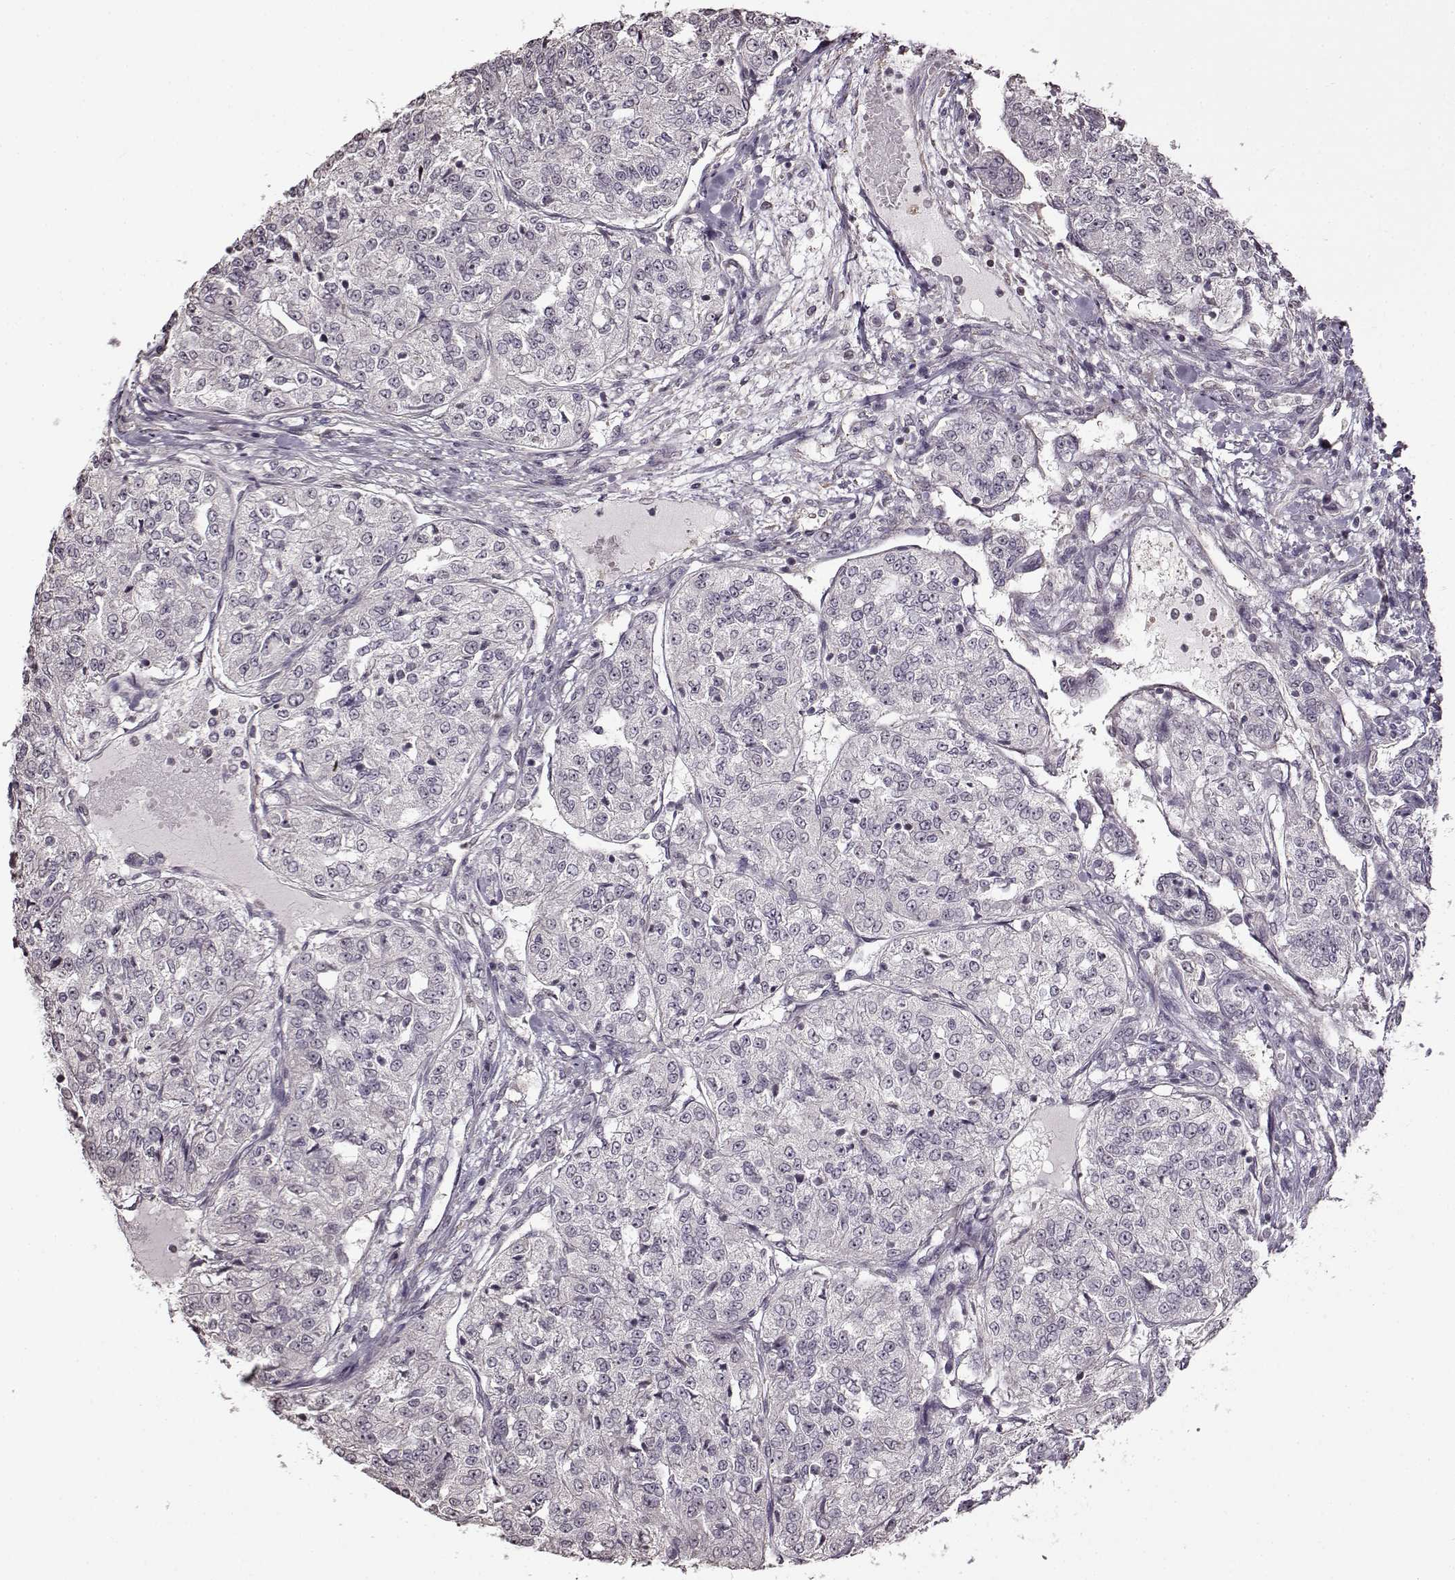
{"staining": {"intensity": "negative", "quantity": "none", "location": "none"}, "tissue": "renal cancer", "cell_type": "Tumor cells", "image_type": "cancer", "snomed": [{"axis": "morphology", "description": "Adenocarcinoma, NOS"}, {"axis": "topography", "description": "Kidney"}], "caption": "Tumor cells are negative for protein expression in human adenocarcinoma (renal).", "gene": "FSHB", "patient": {"sex": "female", "age": 63}}